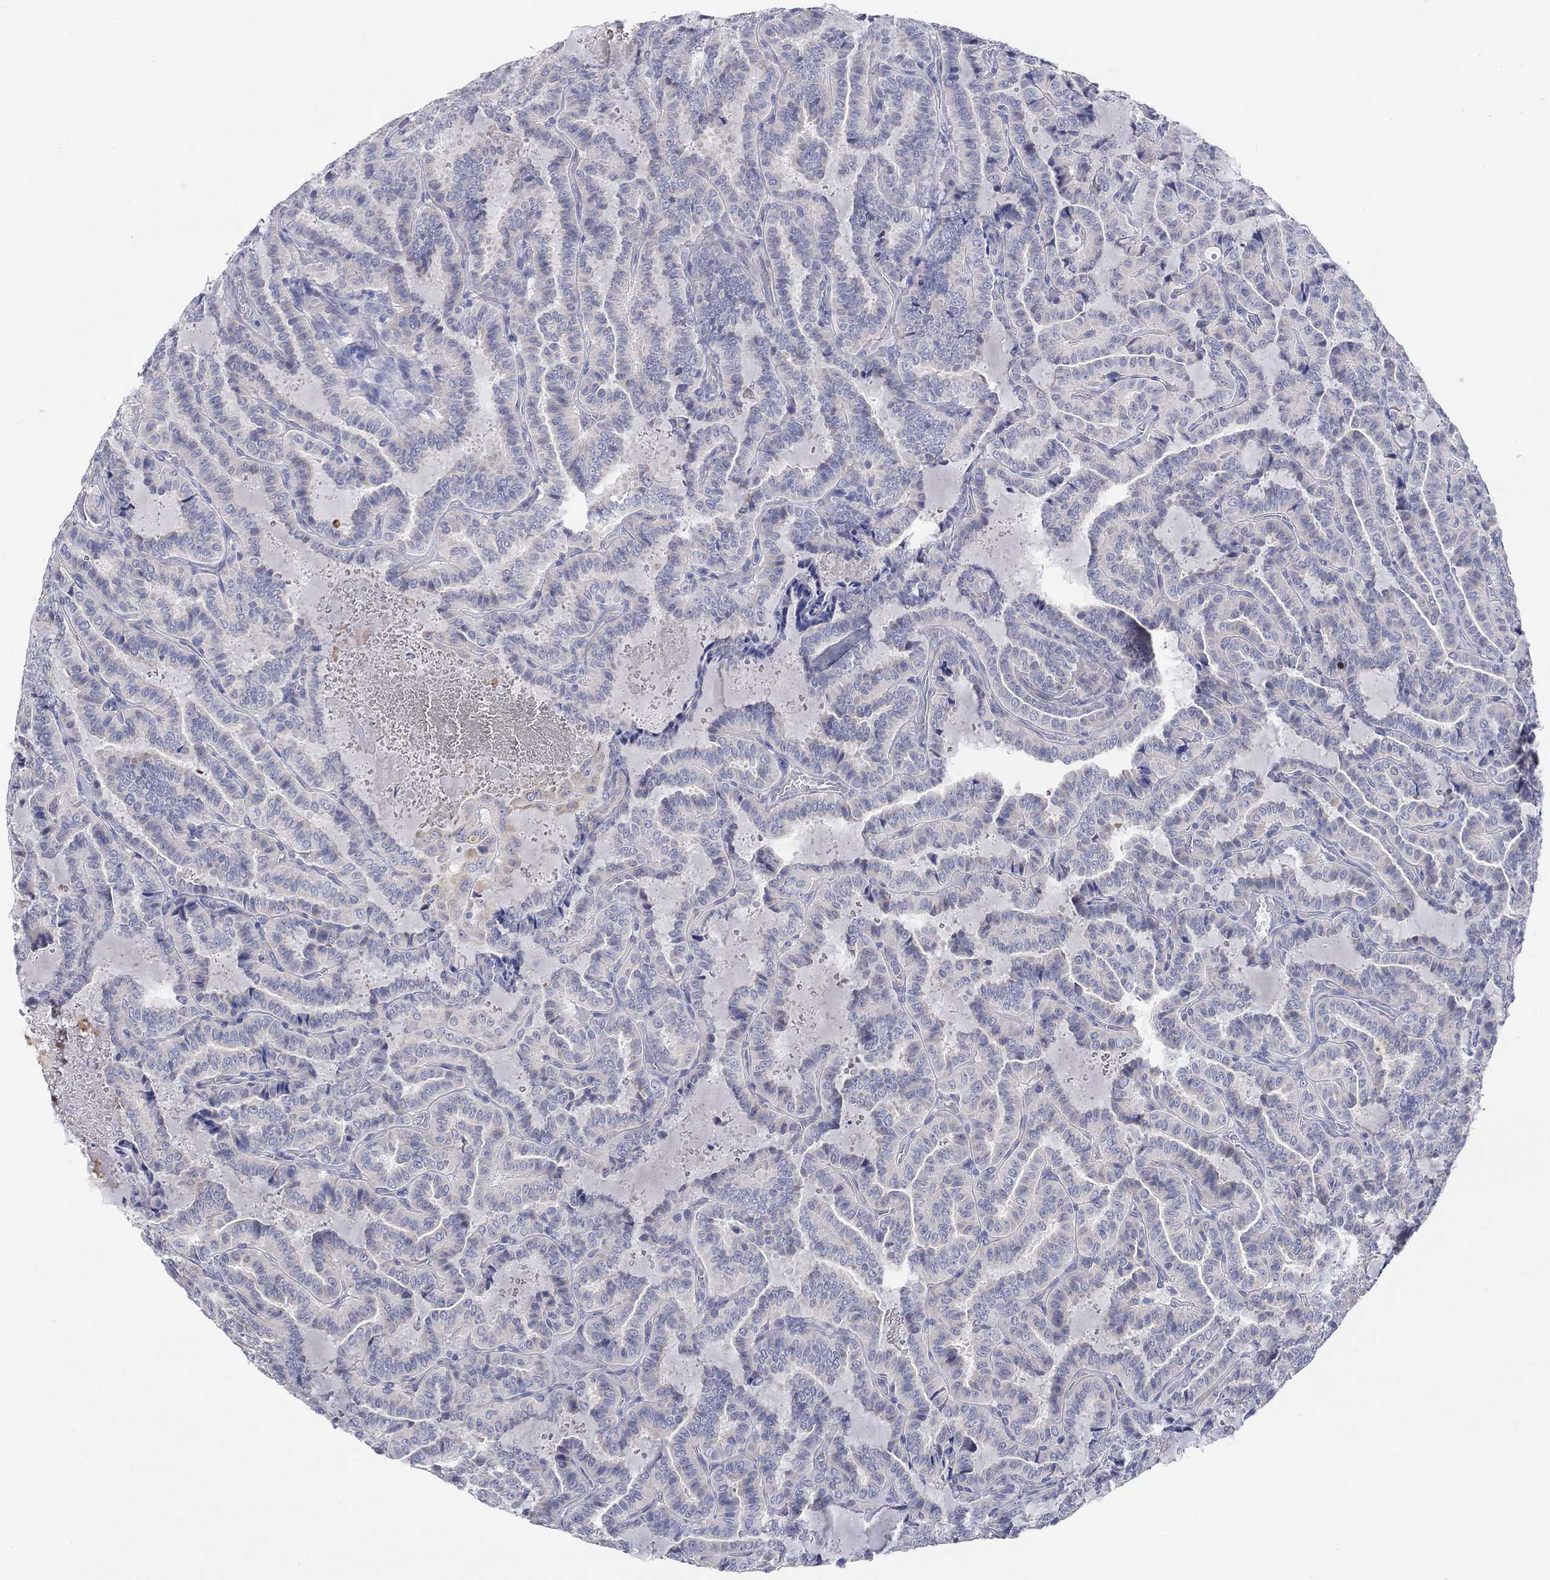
{"staining": {"intensity": "negative", "quantity": "none", "location": "none"}, "tissue": "thyroid cancer", "cell_type": "Tumor cells", "image_type": "cancer", "snomed": [{"axis": "morphology", "description": "Papillary adenocarcinoma, NOS"}, {"axis": "topography", "description": "Thyroid gland"}], "caption": "There is no significant staining in tumor cells of thyroid cancer (papillary adenocarcinoma). (Stains: DAB immunohistochemistry (IHC) with hematoxylin counter stain, Microscopy: brightfield microscopy at high magnification).", "gene": "KRT222", "patient": {"sex": "female", "age": 39}}